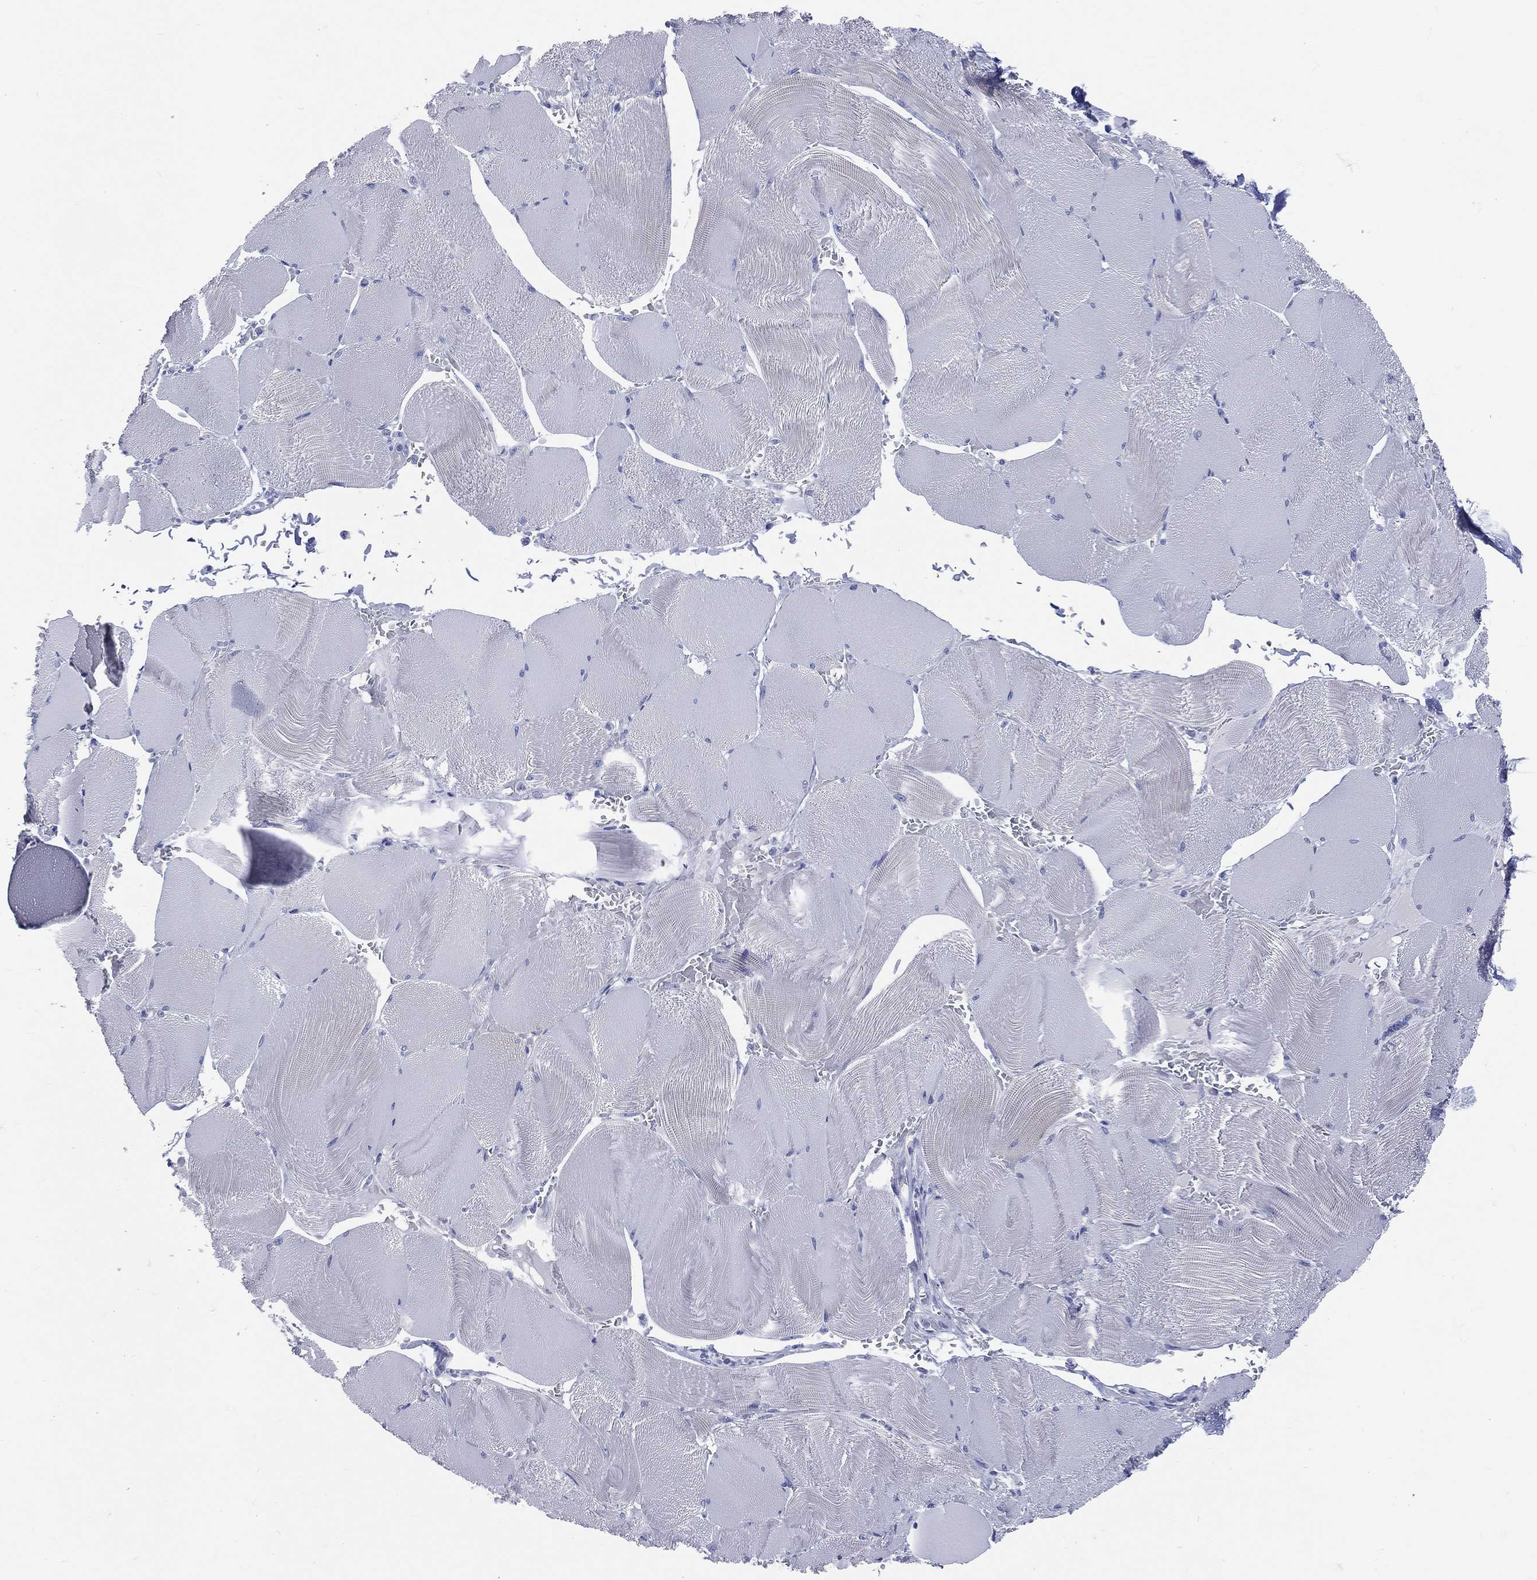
{"staining": {"intensity": "negative", "quantity": "none", "location": "none"}, "tissue": "skeletal muscle", "cell_type": "Myocytes", "image_type": "normal", "snomed": [{"axis": "morphology", "description": "Normal tissue, NOS"}, {"axis": "topography", "description": "Skeletal muscle"}], "caption": "The micrograph exhibits no staining of myocytes in unremarkable skeletal muscle. The staining is performed using DAB (3,3'-diaminobenzidine) brown chromogen with nuclei counter-stained in using hematoxylin.", "gene": "CYLC1", "patient": {"sex": "male", "age": 56}}